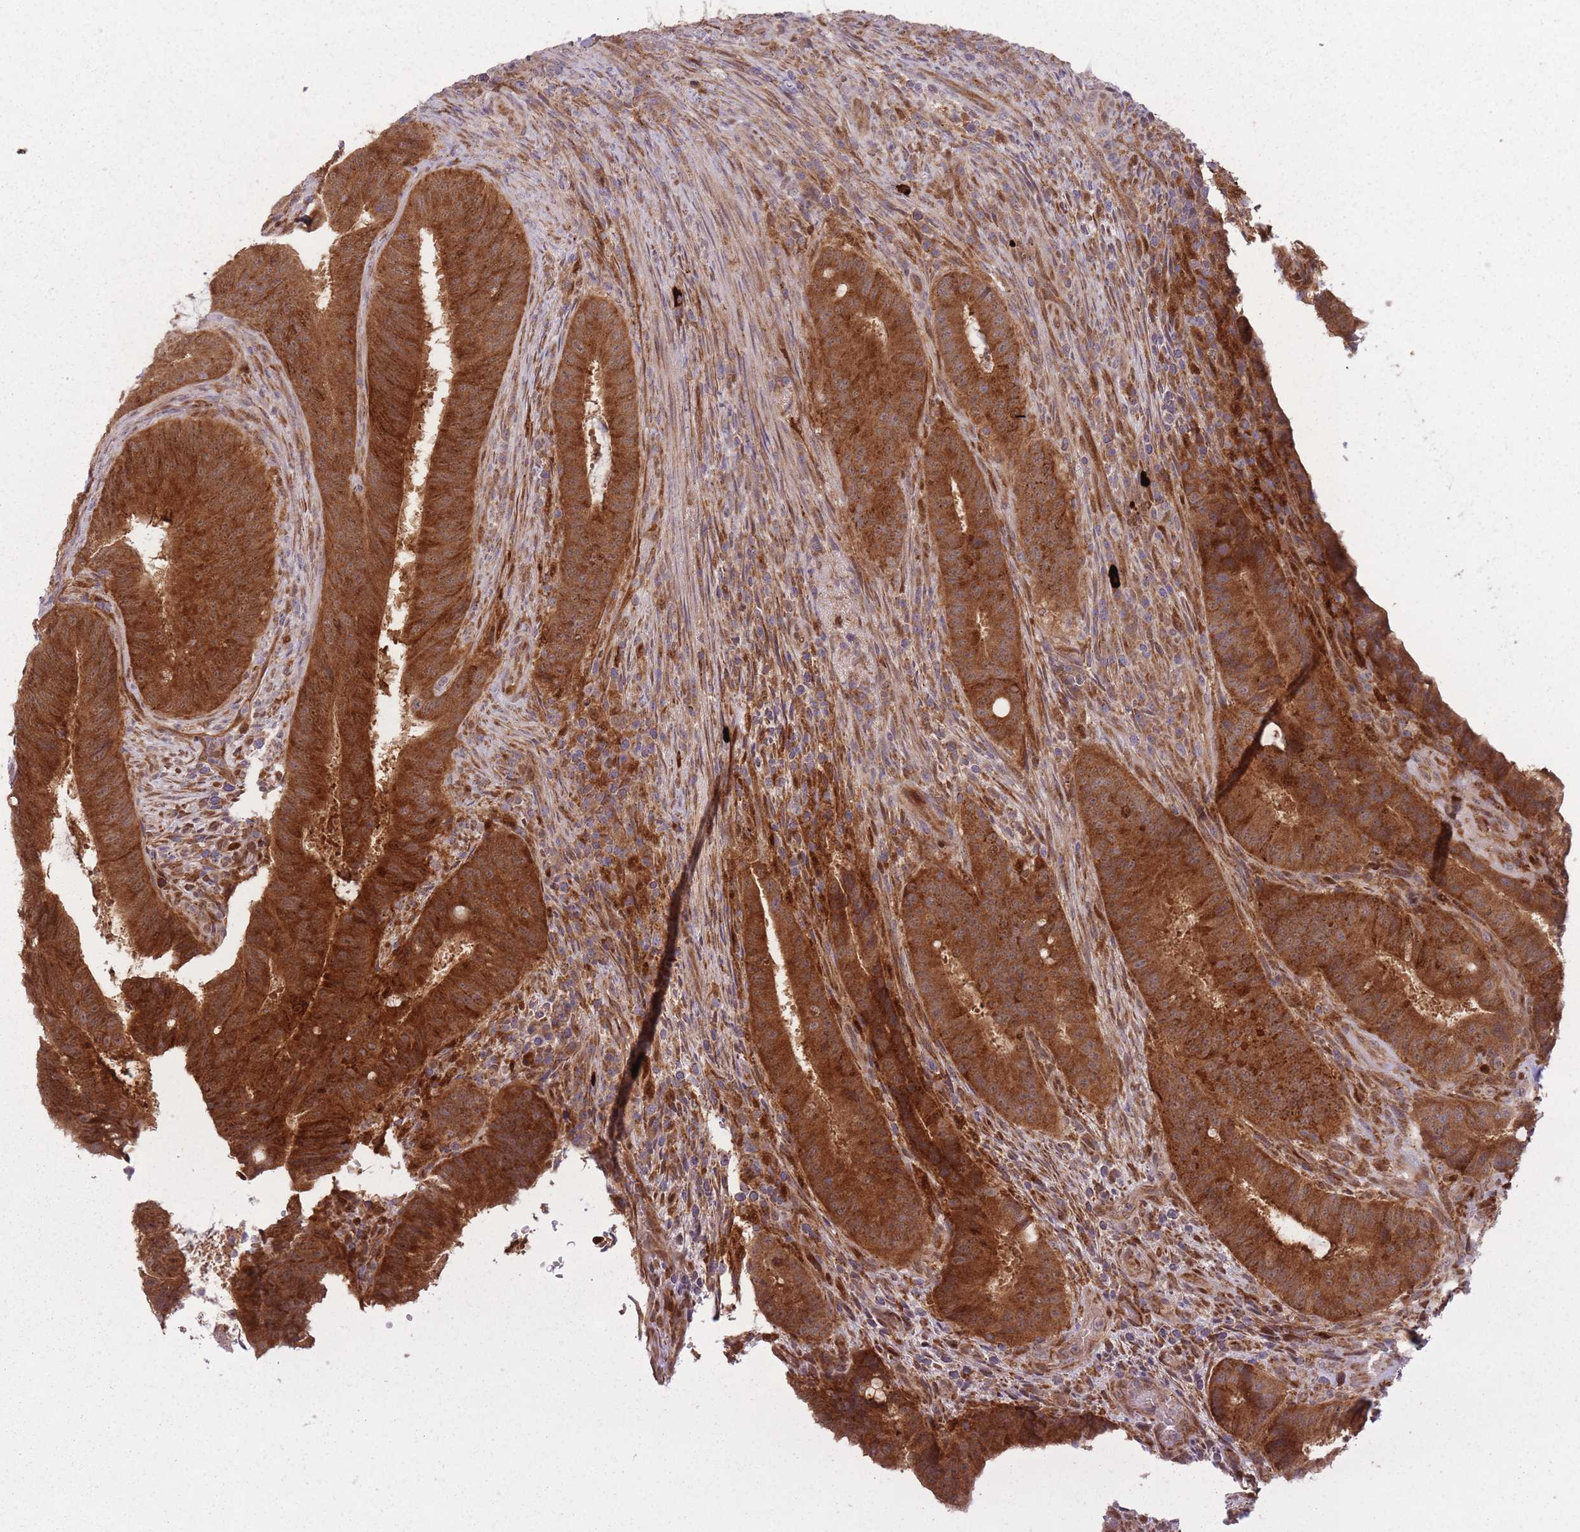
{"staining": {"intensity": "strong", "quantity": ">75%", "location": "cytoplasmic/membranous"}, "tissue": "colorectal cancer", "cell_type": "Tumor cells", "image_type": "cancer", "snomed": [{"axis": "morphology", "description": "Adenocarcinoma, NOS"}, {"axis": "topography", "description": "Colon"}], "caption": "A high amount of strong cytoplasmic/membranous expression is present in approximately >75% of tumor cells in colorectal adenocarcinoma tissue.", "gene": "LGALS9", "patient": {"sex": "female", "age": 43}}